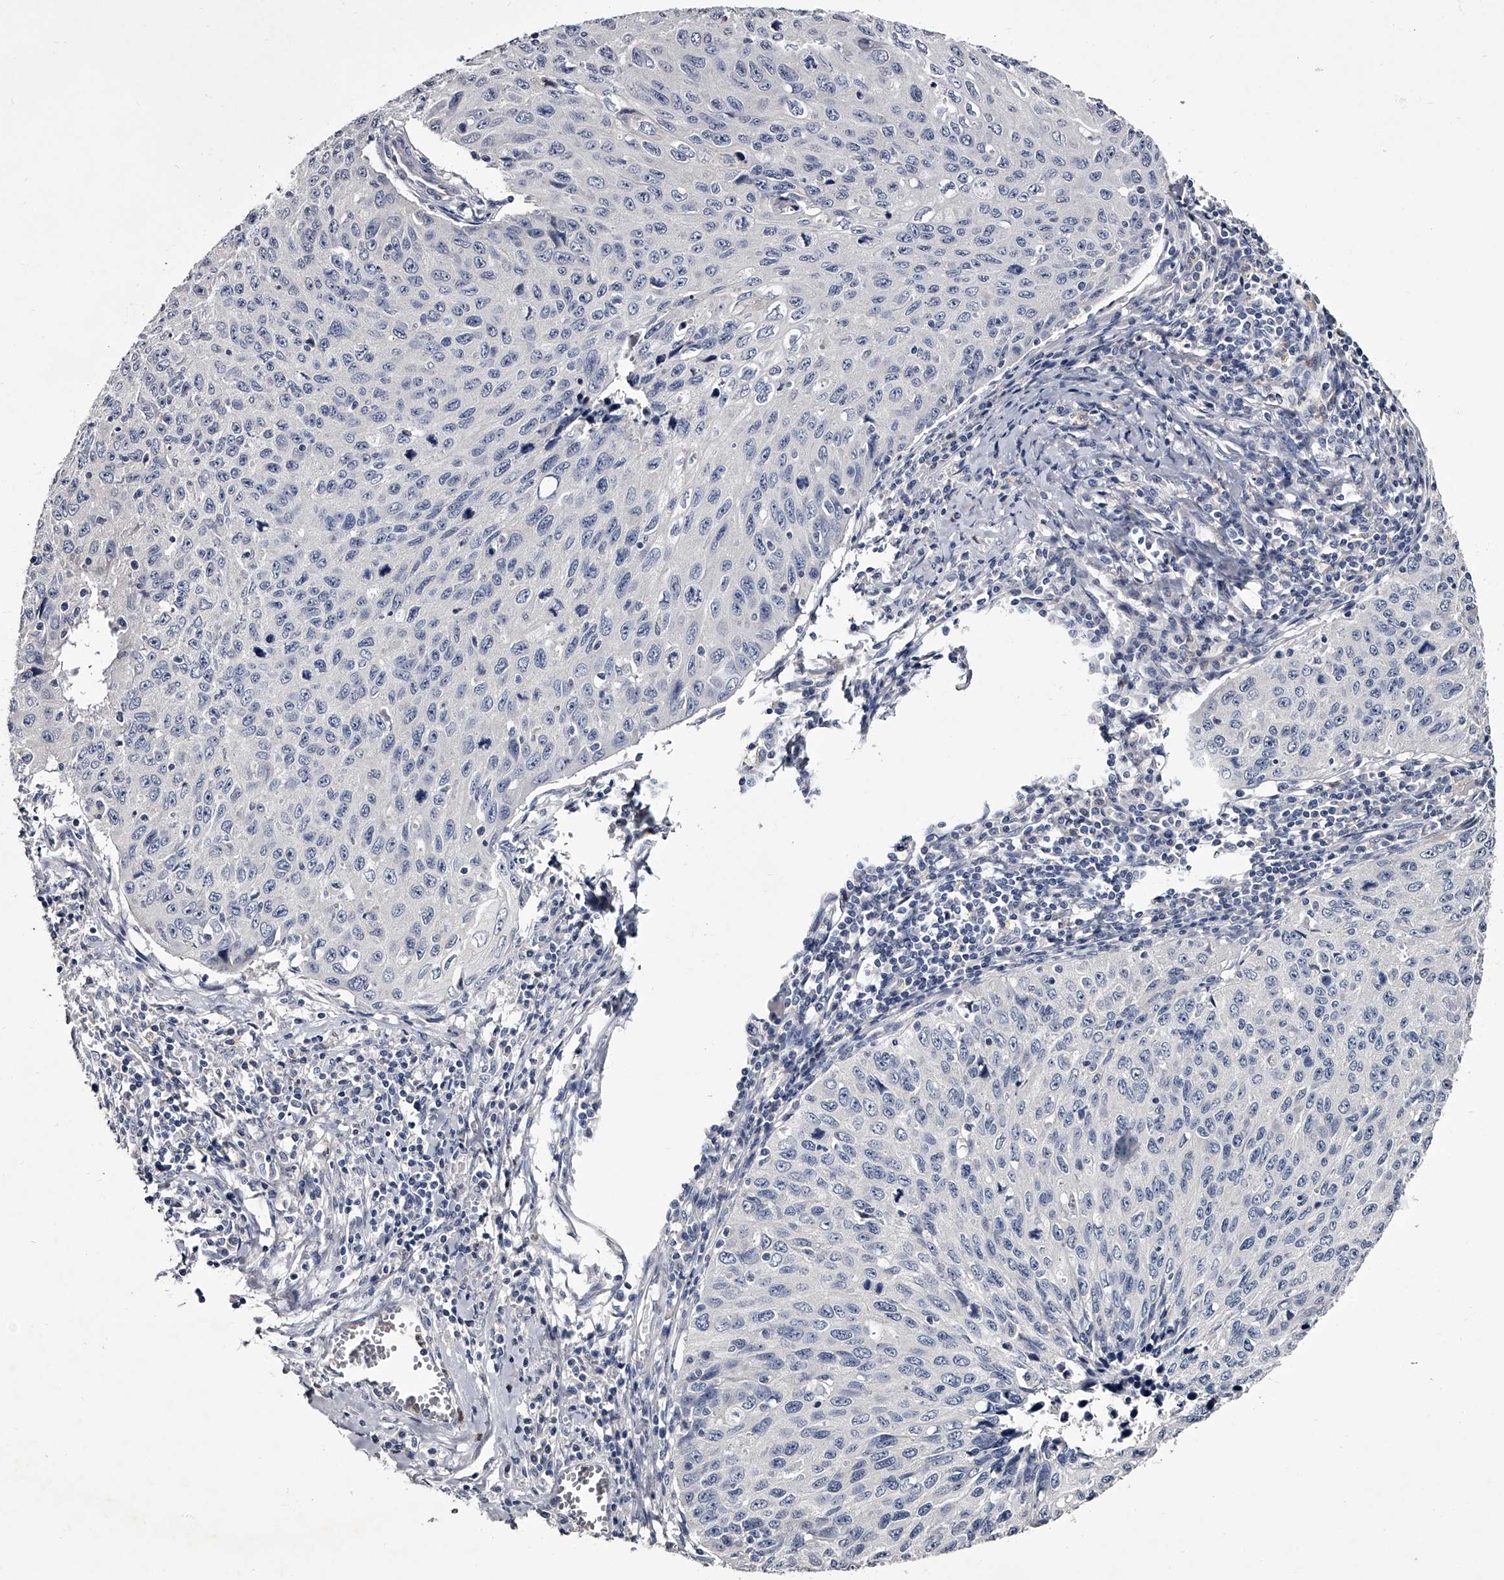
{"staining": {"intensity": "negative", "quantity": "none", "location": "none"}, "tissue": "cervical cancer", "cell_type": "Tumor cells", "image_type": "cancer", "snomed": [{"axis": "morphology", "description": "Squamous cell carcinoma, NOS"}, {"axis": "topography", "description": "Cervix"}], "caption": "DAB (3,3'-diaminobenzidine) immunohistochemical staining of human squamous cell carcinoma (cervical) displays no significant staining in tumor cells.", "gene": "GAPVD1", "patient": {"sex": "female", "age": 53}}